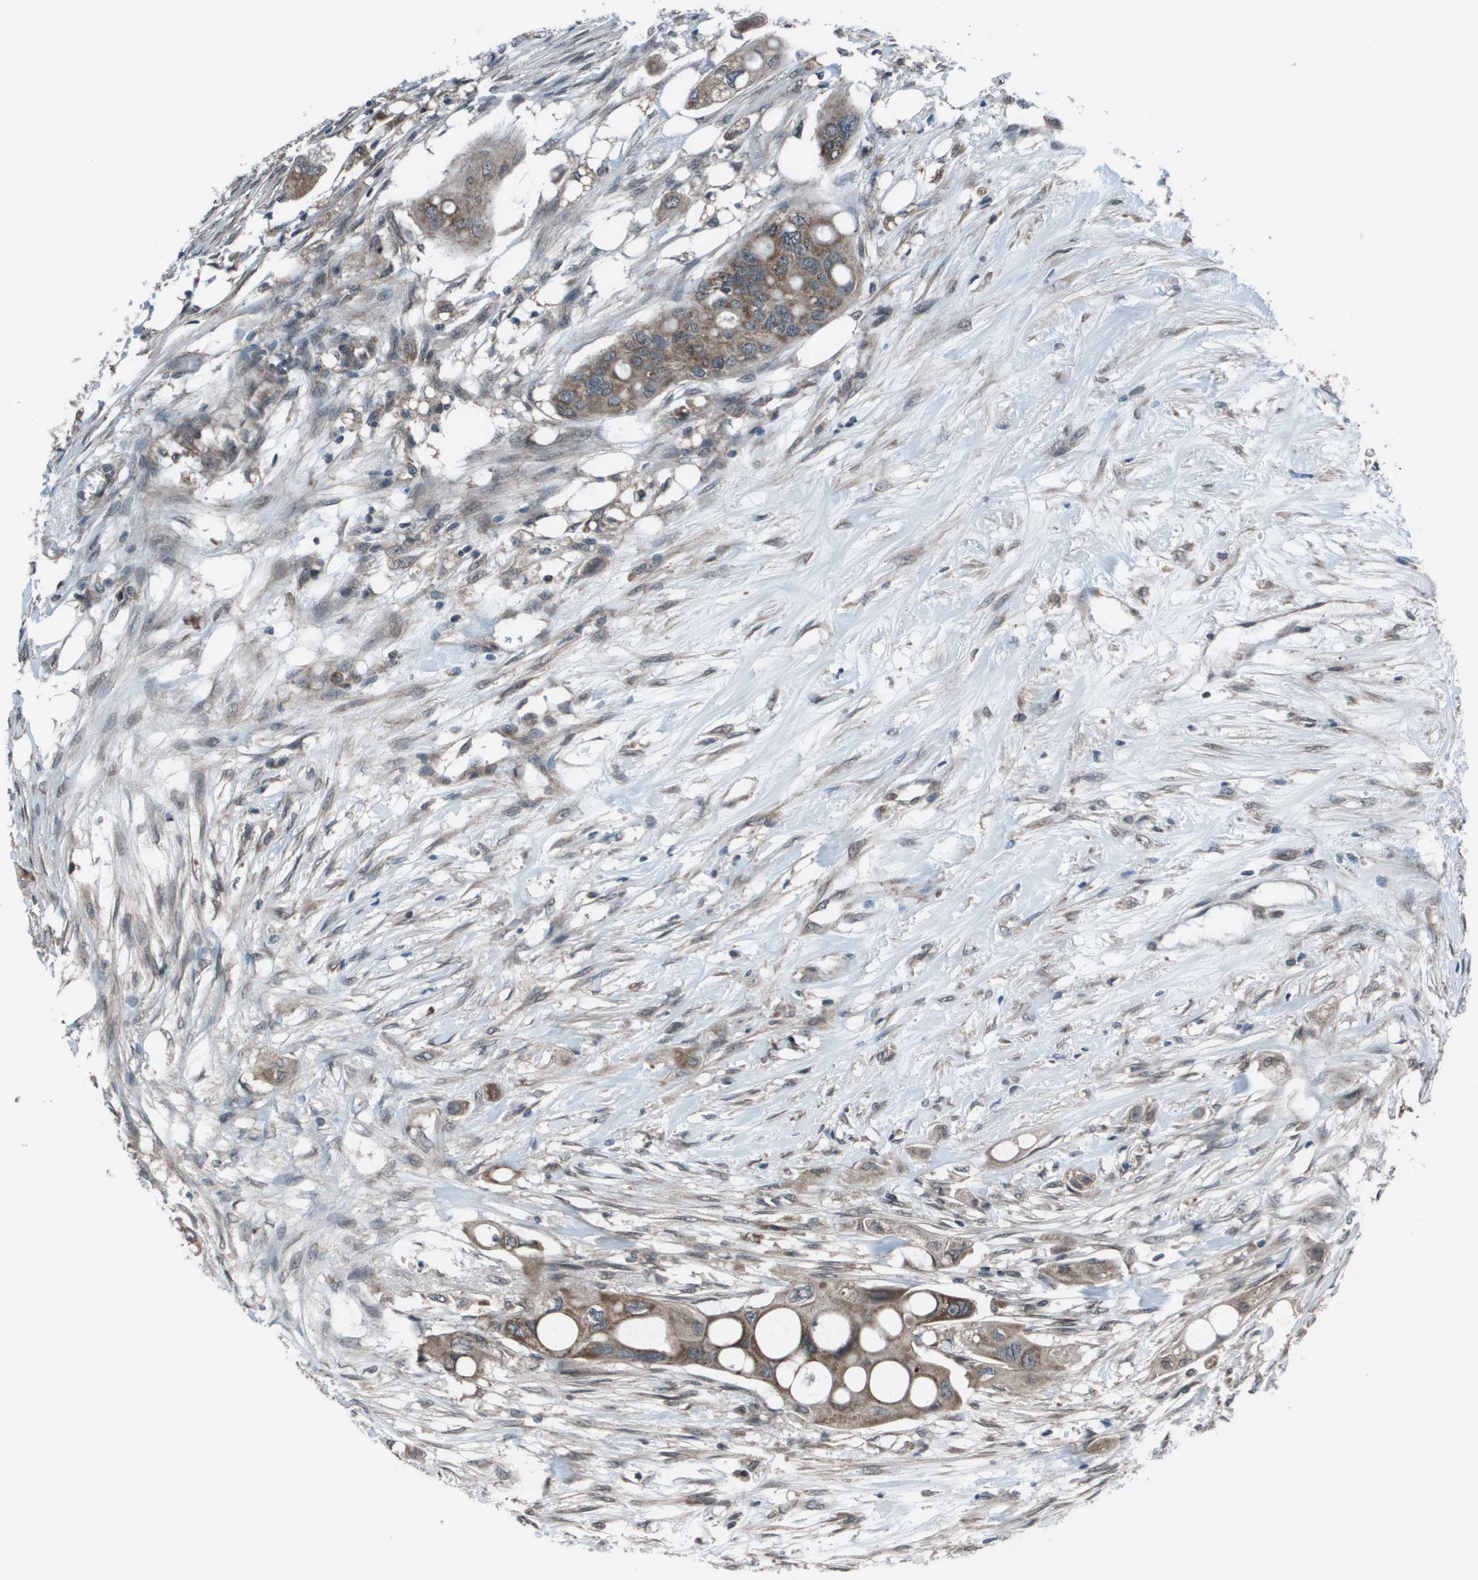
{"staining": {"intensity": "moderate", "quantity": ">75%", "location": "cytoplasmic/membranous"}, "tissue": "colorectal cancer", "cell_type": "Tumor cells", "image_type": "cancer", "snomed": [{"axis": "morphology", "description": "Adenocarcinoma, NOS"}, {"axis": "topography", "description": "Colon"}], "caption": "Immunohistochemistry (IHC) staining of colorectal cancer (adenocarcinoma), which demonstrates medium levels of moderate cytoplasmic/membranous positivity in about >75% of tumor cells indicating moderate cytoplasmic/membranous protein positivity. The staining was performed using DAB (3,3'-diaminobenzidine) (brown) for protein detection and nuclei were counterstained in hematoxylin (blue).", "gene": "PPFIA1", "patient": {"sex": "female", "age": 57}}